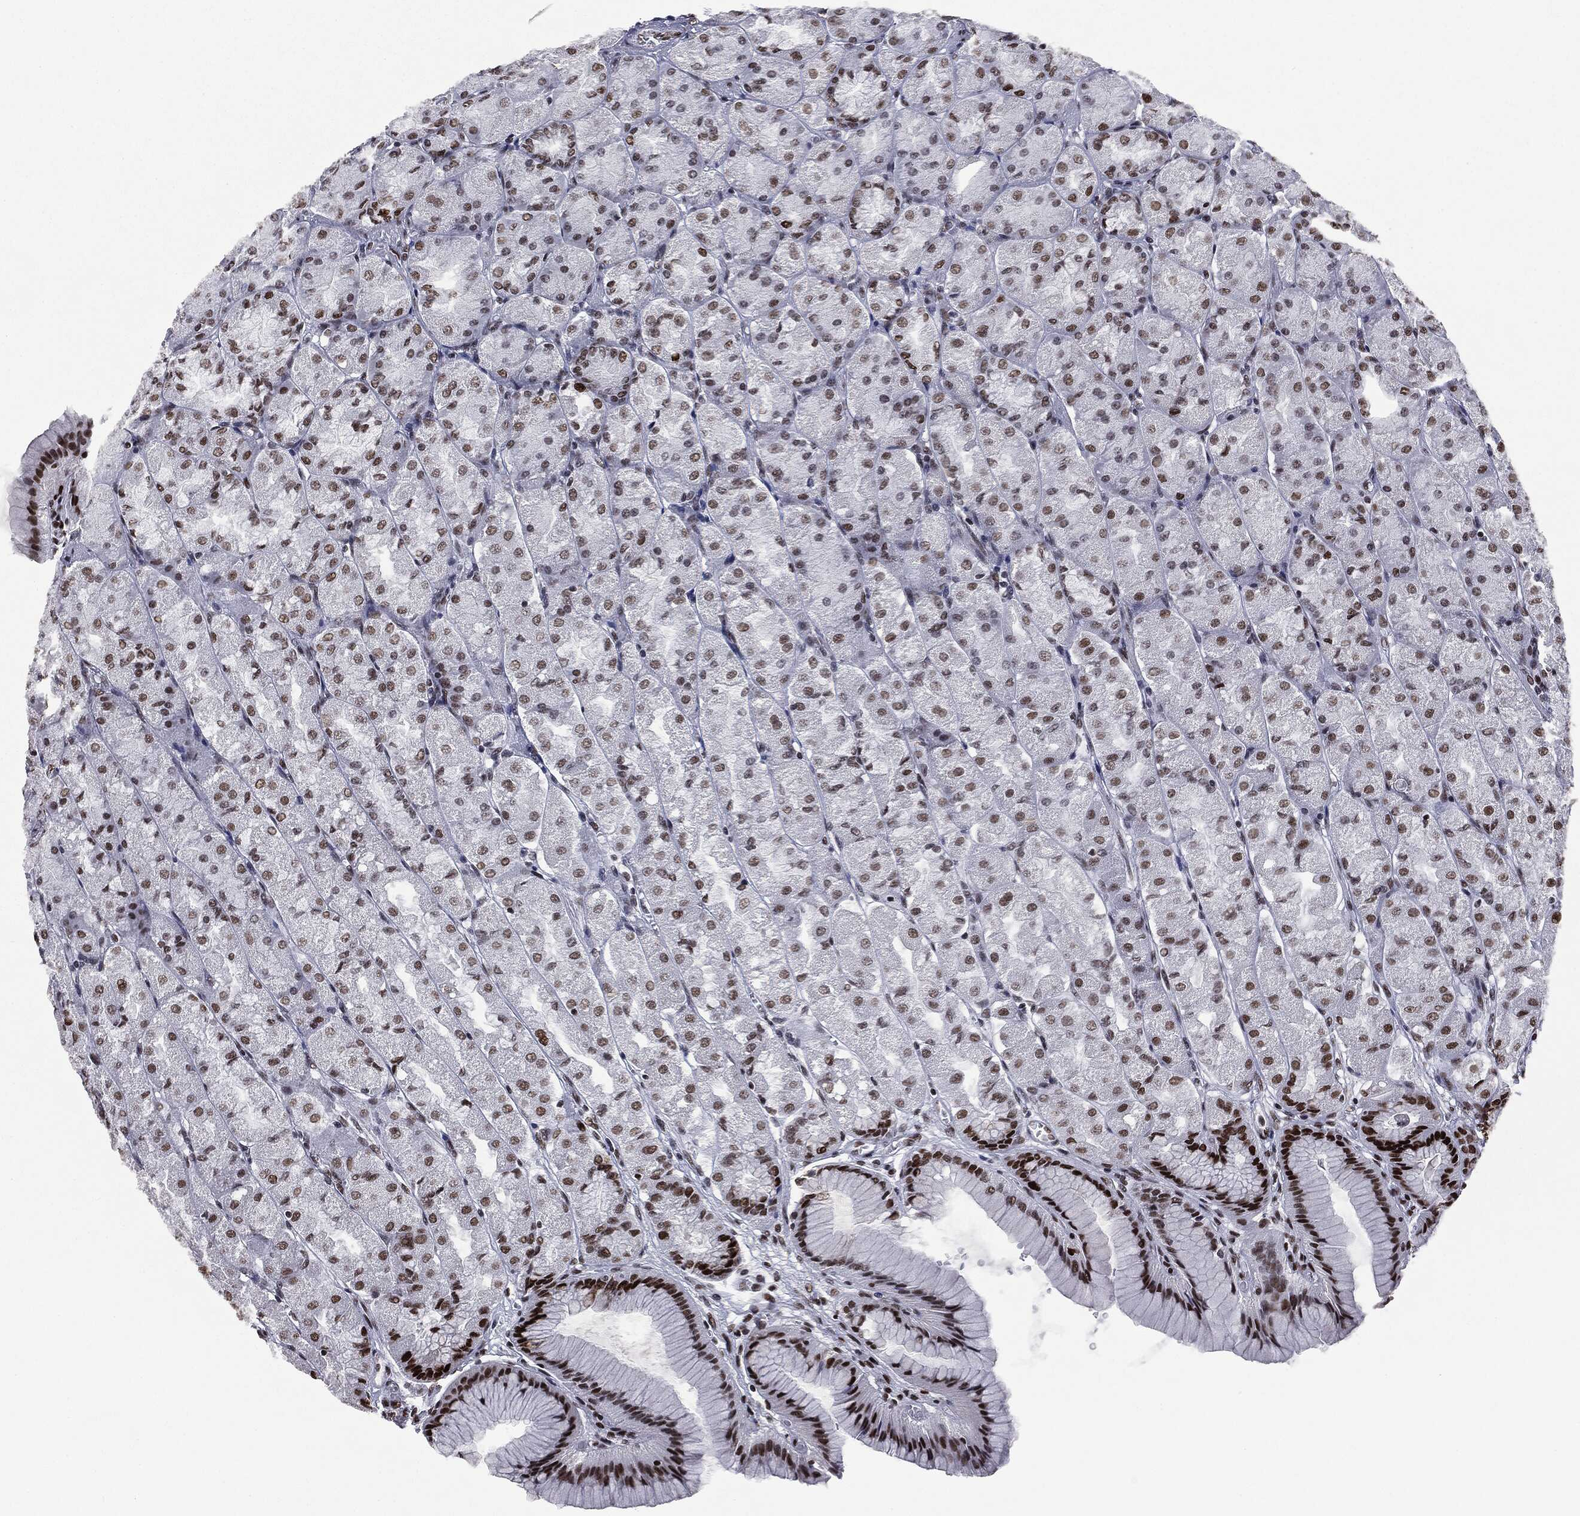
{"staining": {"intensity": "strong", "quantity": "25%-75%", "location": "nuclear"}, "tissue": "stomach", "cell_type": "Glandular cells", "image_type": "normal", "snomed": [{"axis": "morphology", "description": "Normal tissue, NOS"}, {"axis": "morphology", "description": "Adenocarcinoma, NOS"}, {"axis": "morphology", "description": "Adenocarcinoma, High grade"}, {"axis": "topography", "description": "Stomach, upper"}, {"axis": "topography", "description": "Stomach"}], "caption": "An immunohistochemistry (IHC) micrograph of normal tissue is shown. Protein staining in brown shows strong nuclear positivity in stomach within glandular cells. (brown staining indicates protein expression, while blue staining denotes nuclei).", "gene": "MSH2", "patient": {"sex": "female", "age": 65}}